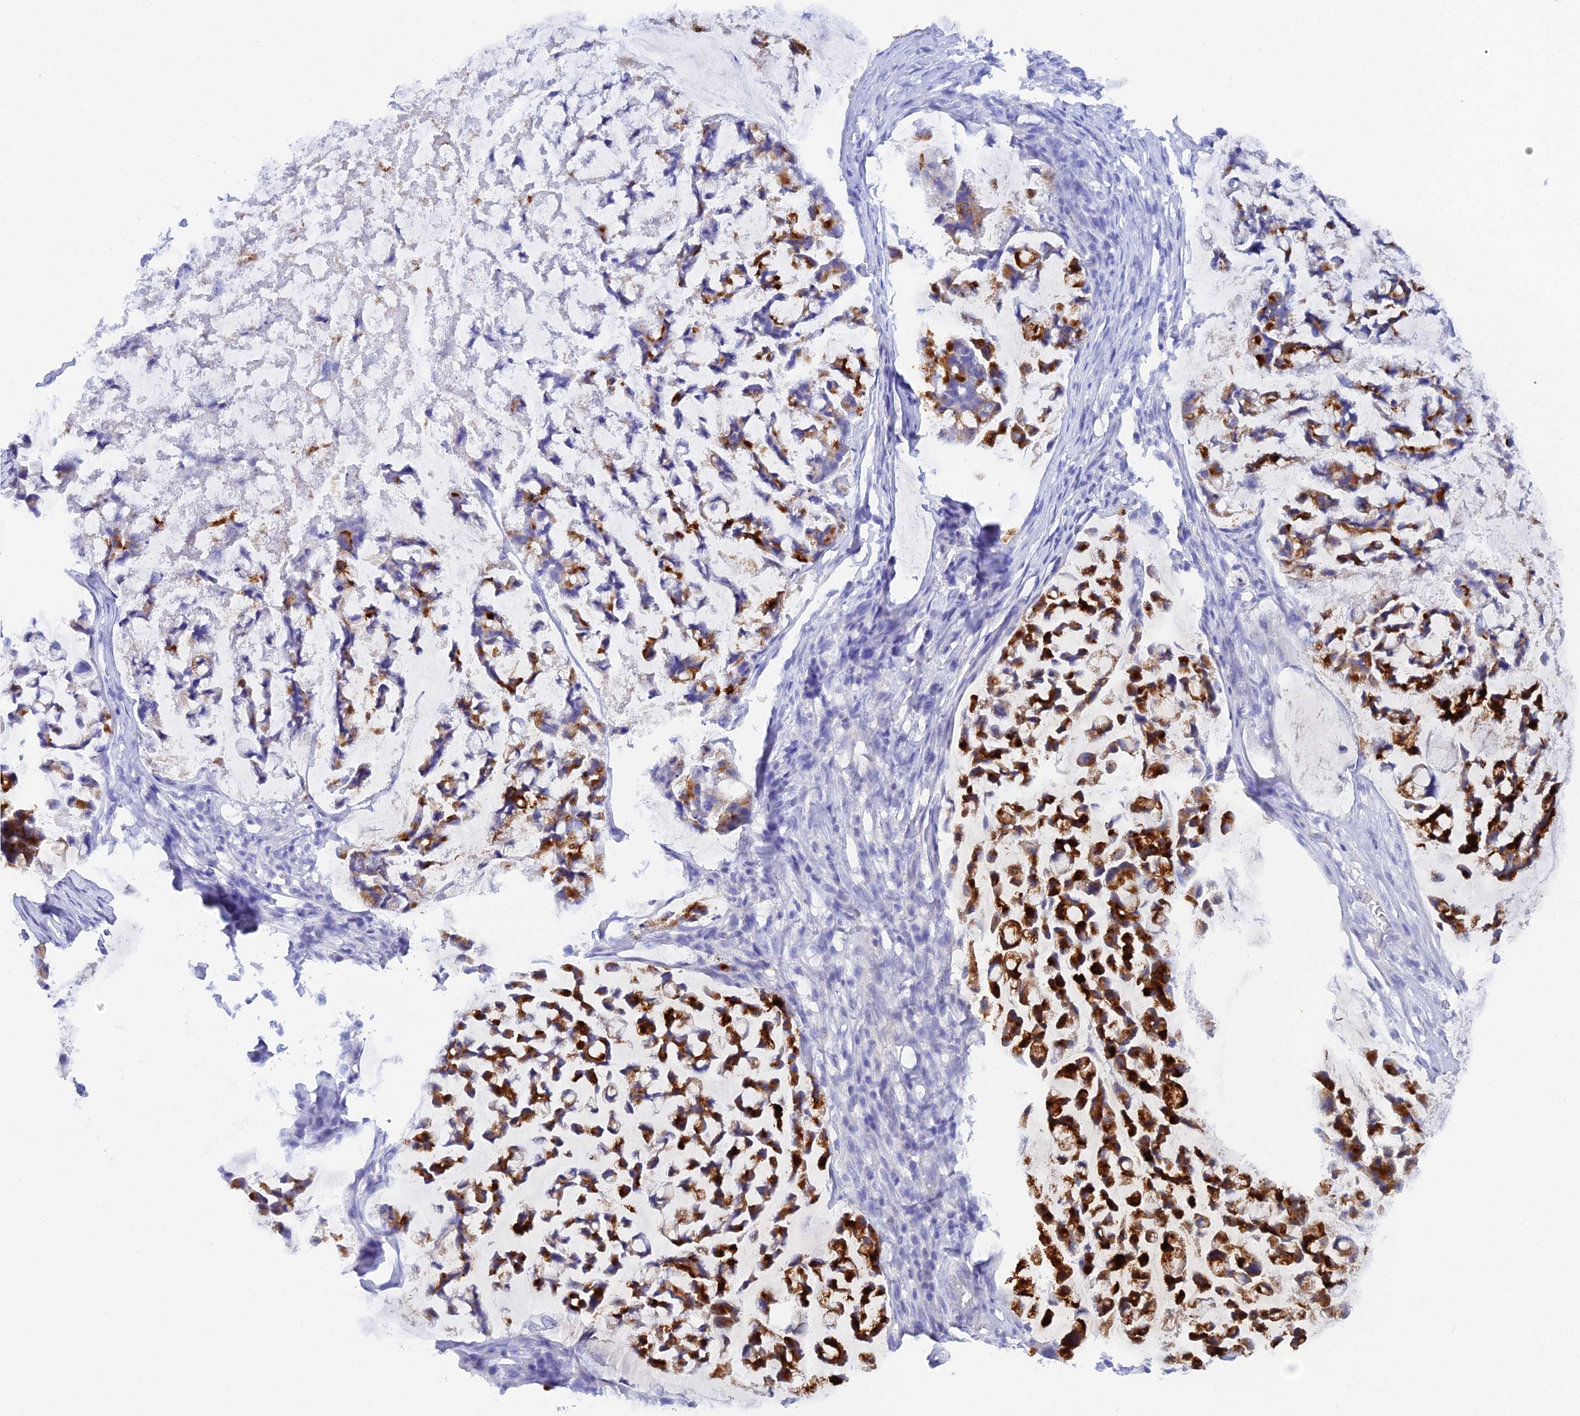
{"staining": {"intensity": "strong", "quantity": ">75%", "location": "cytoplasmic/membranous"}, "tissue": "stomach cancer", "cell_type": "Tumor cells", "image_type": "cancer", "snomed": [{"axis": "morphology", "description": "Adenocarcinoma, NOS"}, {"axis": "topography", "description": "Stomach, lower"}], "caption": "IHC photomicrograph of stomach cancer (adenocarcinoma) stained for a protein (brown), which reveals high levels of strong cytoplasmic/membranous positivity in approximately >75% of tumor cells.", "gene": "REG1A", "patient": {"sex": "male", "age": 67}}